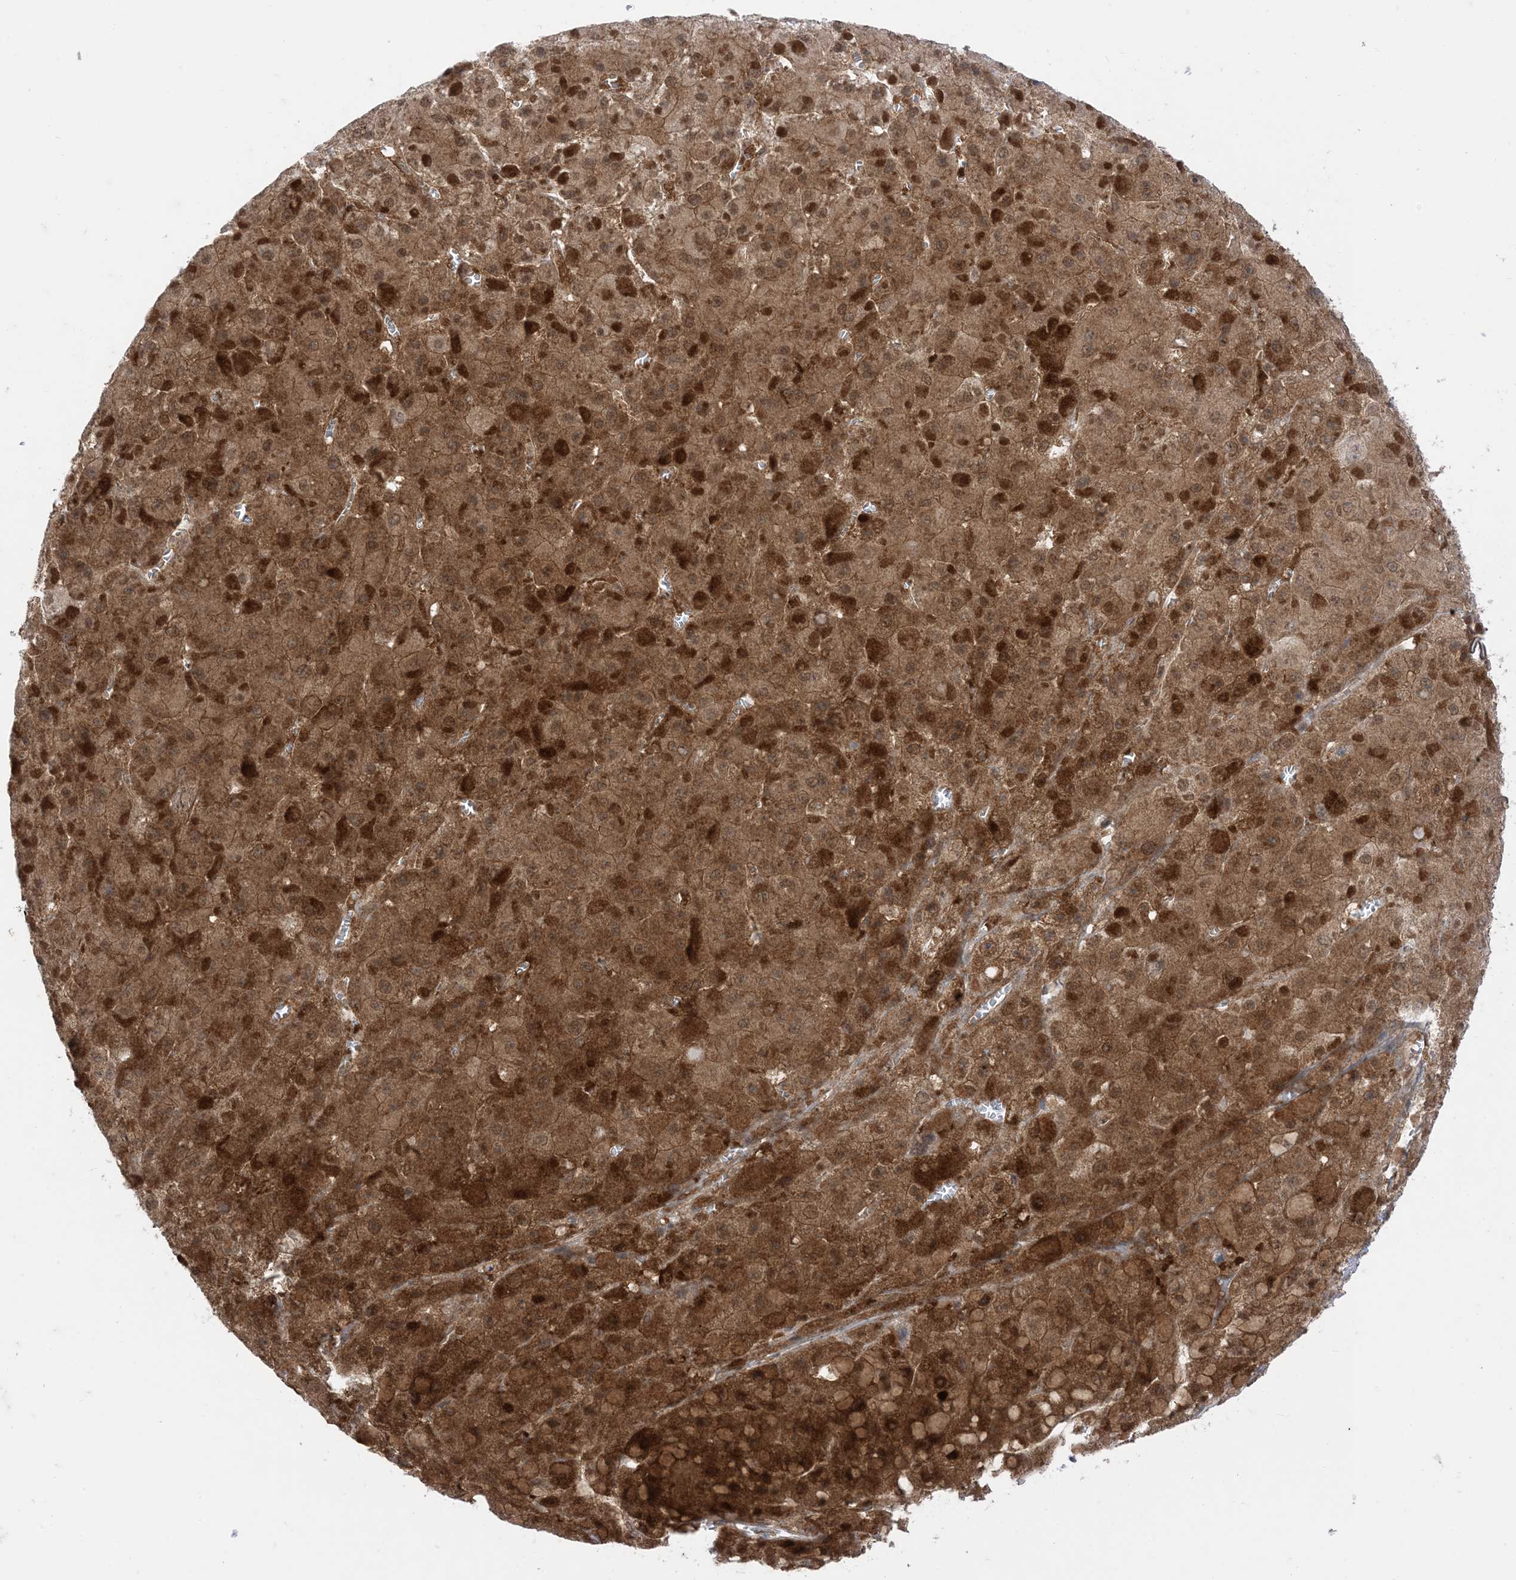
{"staining": {"intensity": "moderate", "quantity": ">75%", "location": "cytoplasmic/membranous"}, "tissue": "liver cancer", "cell_type": "Tumor cells", "image_type": "cancer", "snomed": [{"axis": "morphology", "description": "Carcinoma, Hepatocellular, NOS"}, {"axis": "topography", "description": "Liver"}], "caption": "Immunohistochemistry image of neoplastic tissue: human liver cancer stained using IHC reveals medium levels of moderate protein expression localized specifically in the cytoplasmic/membranous of tumor cells, appearing as a cytoplasmic/membranous brown color.", "gene": "PTPA", "patient": {"sex": "female", "age": 73}}